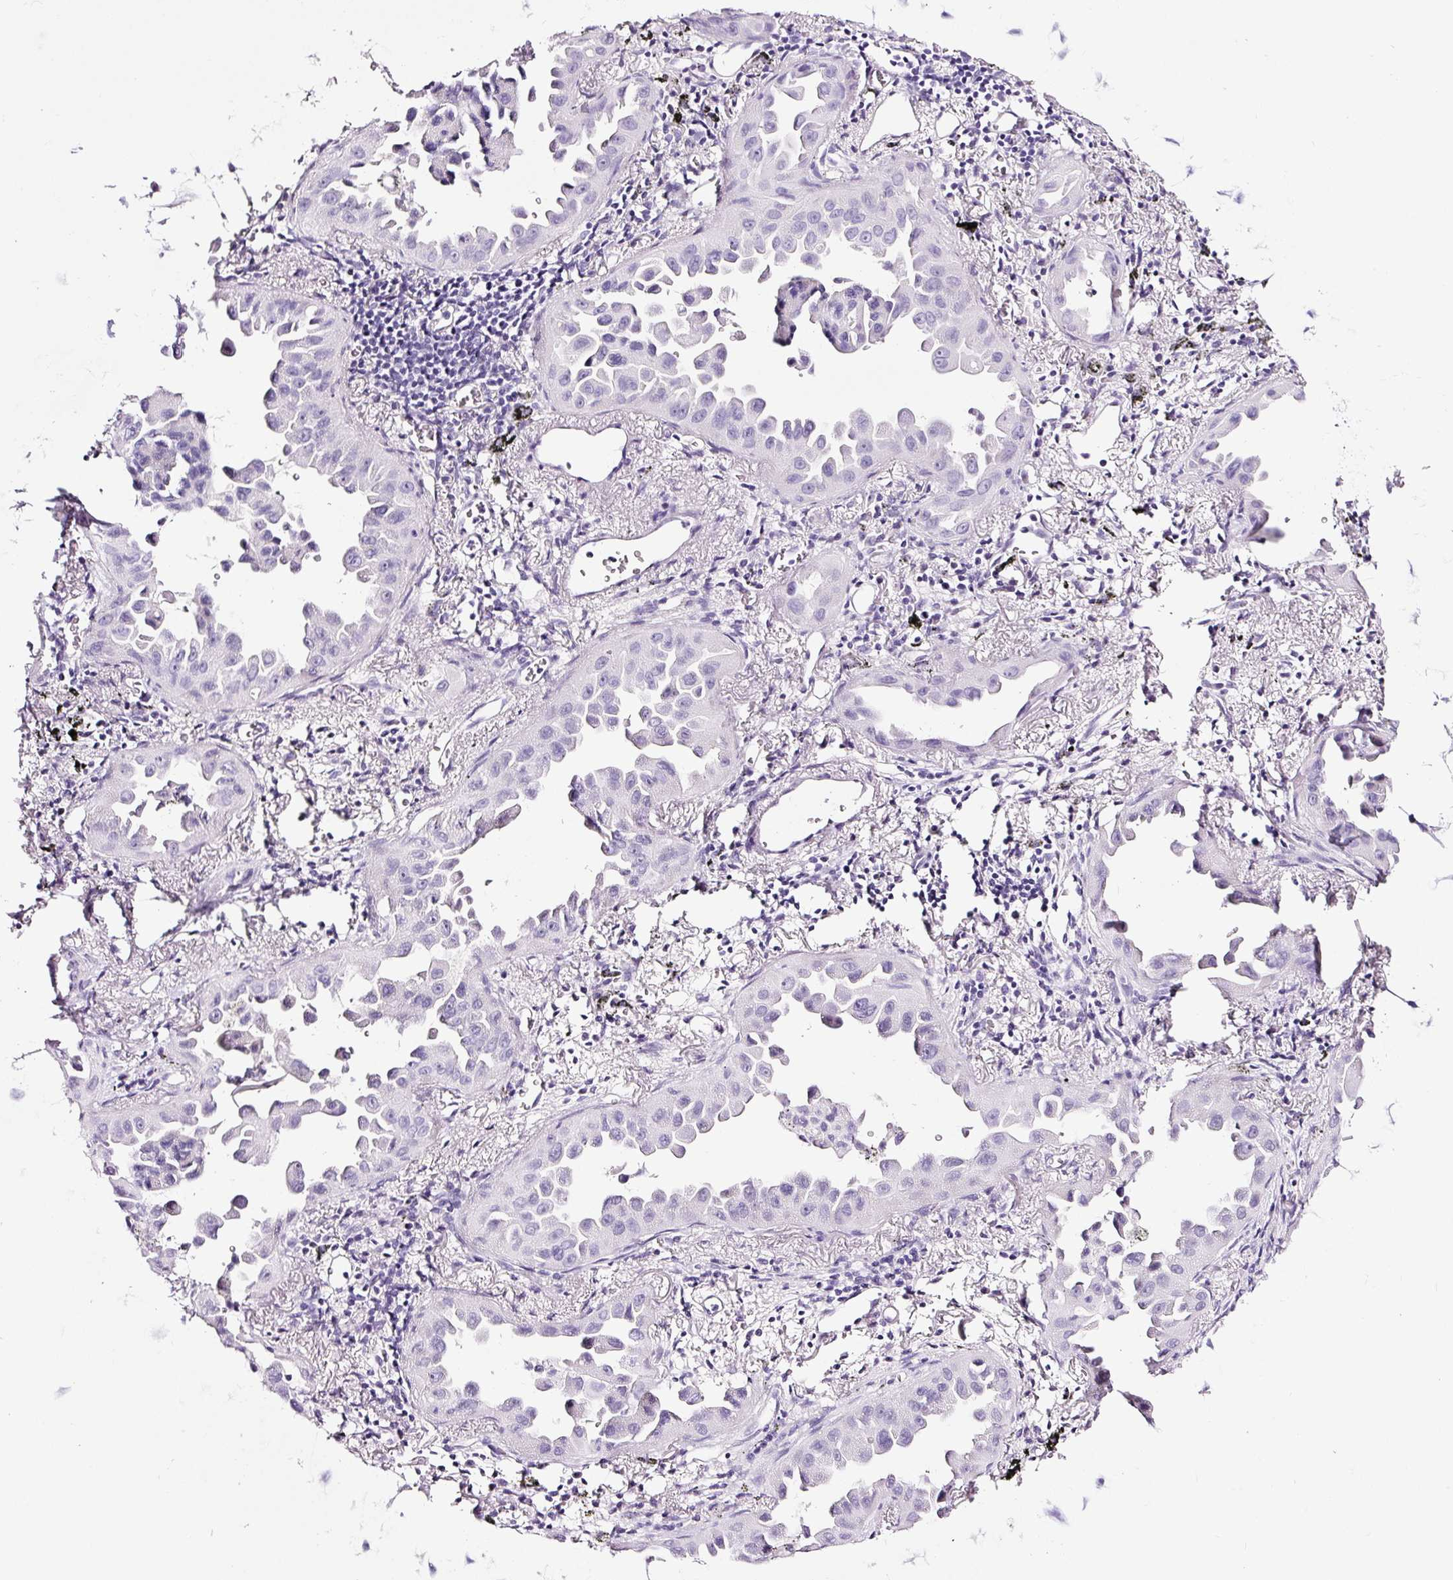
{"staining": {"intensity": "negative", "quantity": "none", "location": "none"}, "tissue": "lung cancer", "cell_type": "Tumor cells", "image_type": "cancer", "snomed": [{"axis": "morphology", "description": "Adenocarcinoma, NOS"}, {"axis": "topography", "description": "Lung"}], "caption": "There is no significant expression in tumor cells of lung cancer (adenocarcinoma).", "gene": "NPHS2", "patient": {"sex": "male", "age": 68}}